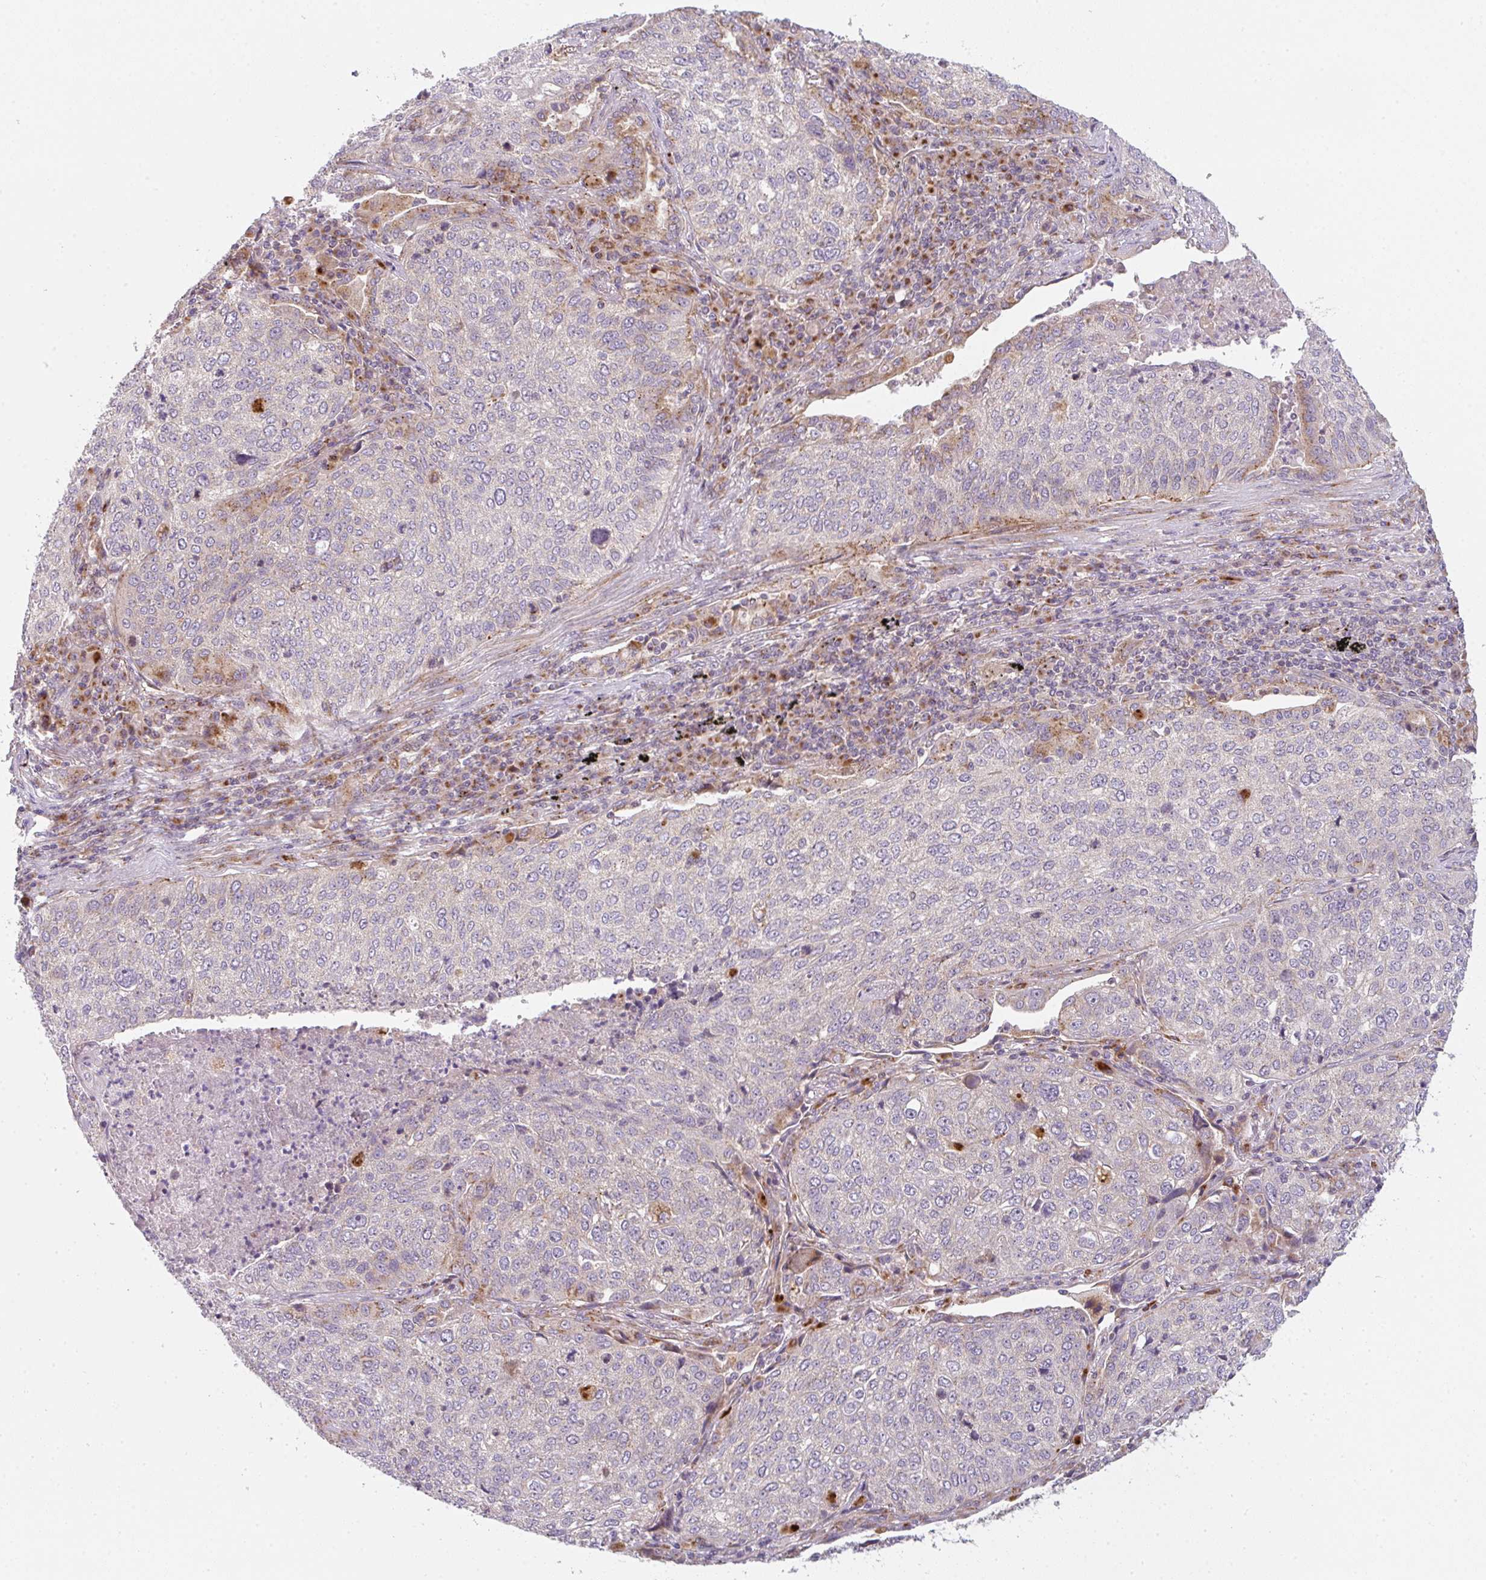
{"staining": {"intensity": "moderate", "quantity": "25%-75%", "location": "cytoplasmic/membranous"}, "tissue": "lung cancer", "cell_type": "Tumor cells", "image_type": "cancer", "snomed": [{"axis": "morphology", "description": "Squamous cell carcinoma, NOS"}, {"axis": "topography", "description": "Lung"}], "caption": "Squamous cell carcinoma (lung) stained with a brown dye demonstrates moderate cytoplasmic/membranous positive staining in approximately 25%-75% of tumor cells.", "gene": "GVQW3", "patient": {"sex": "male", "age": 63}}